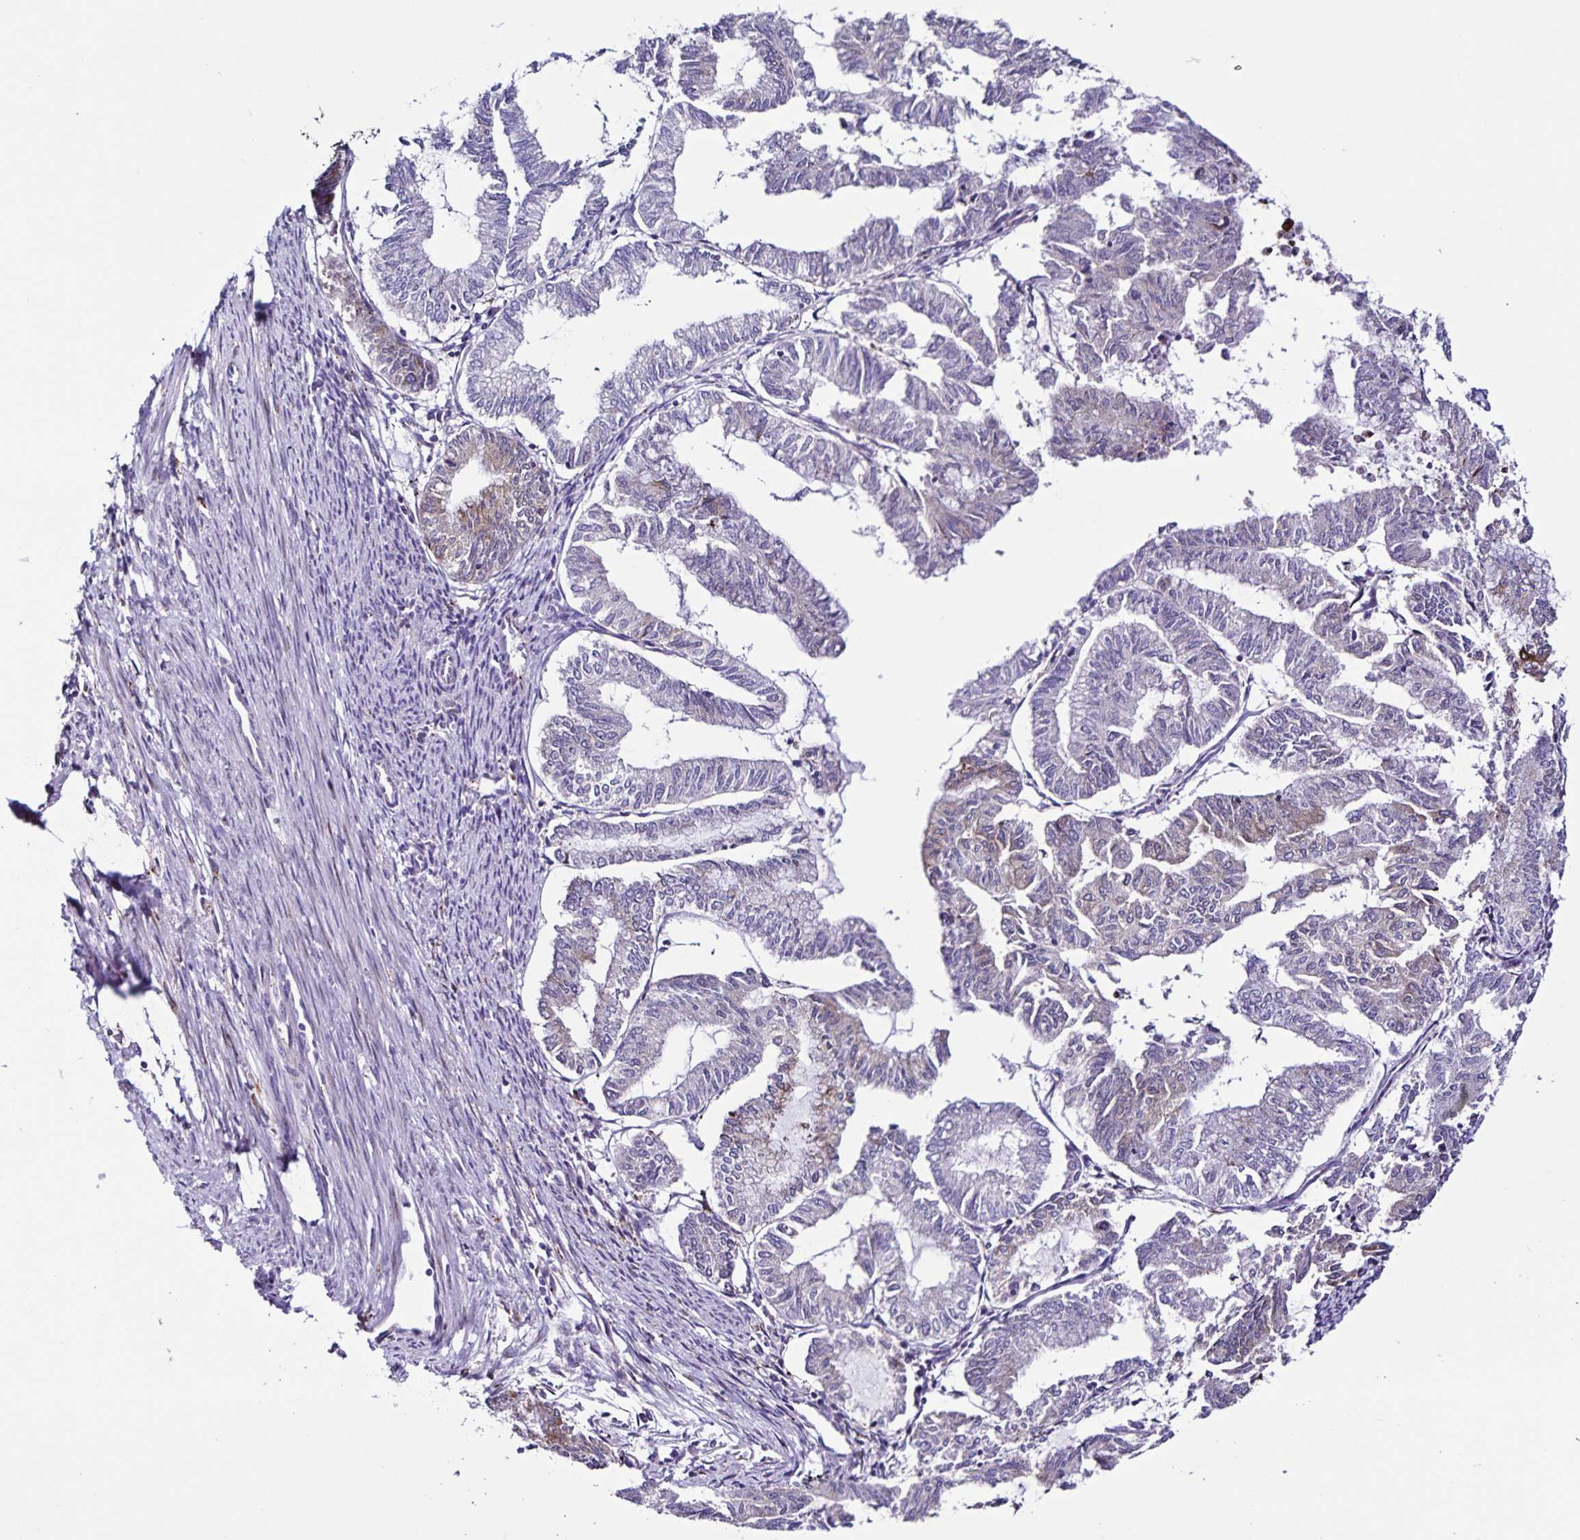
{"staining": {"intensity": "weak", "quantity": "<25%", "location": "cytoplasmic/membranous"}, "tissue": "endometrial cancer", "cell_type": "Tumor cells", "image_type": "cancer", "snomed": [{"axis": "morphology", "description": "Adenocarcinoma, NOS"}, {"axis": "topography", "description": "Endometrium"}], "caption": "Tumor cells show no significant protein positivity in endometrial adenocarcinoma.", "gene": "OSBPL5", "patient": {"sex": "female", "age": 79}}